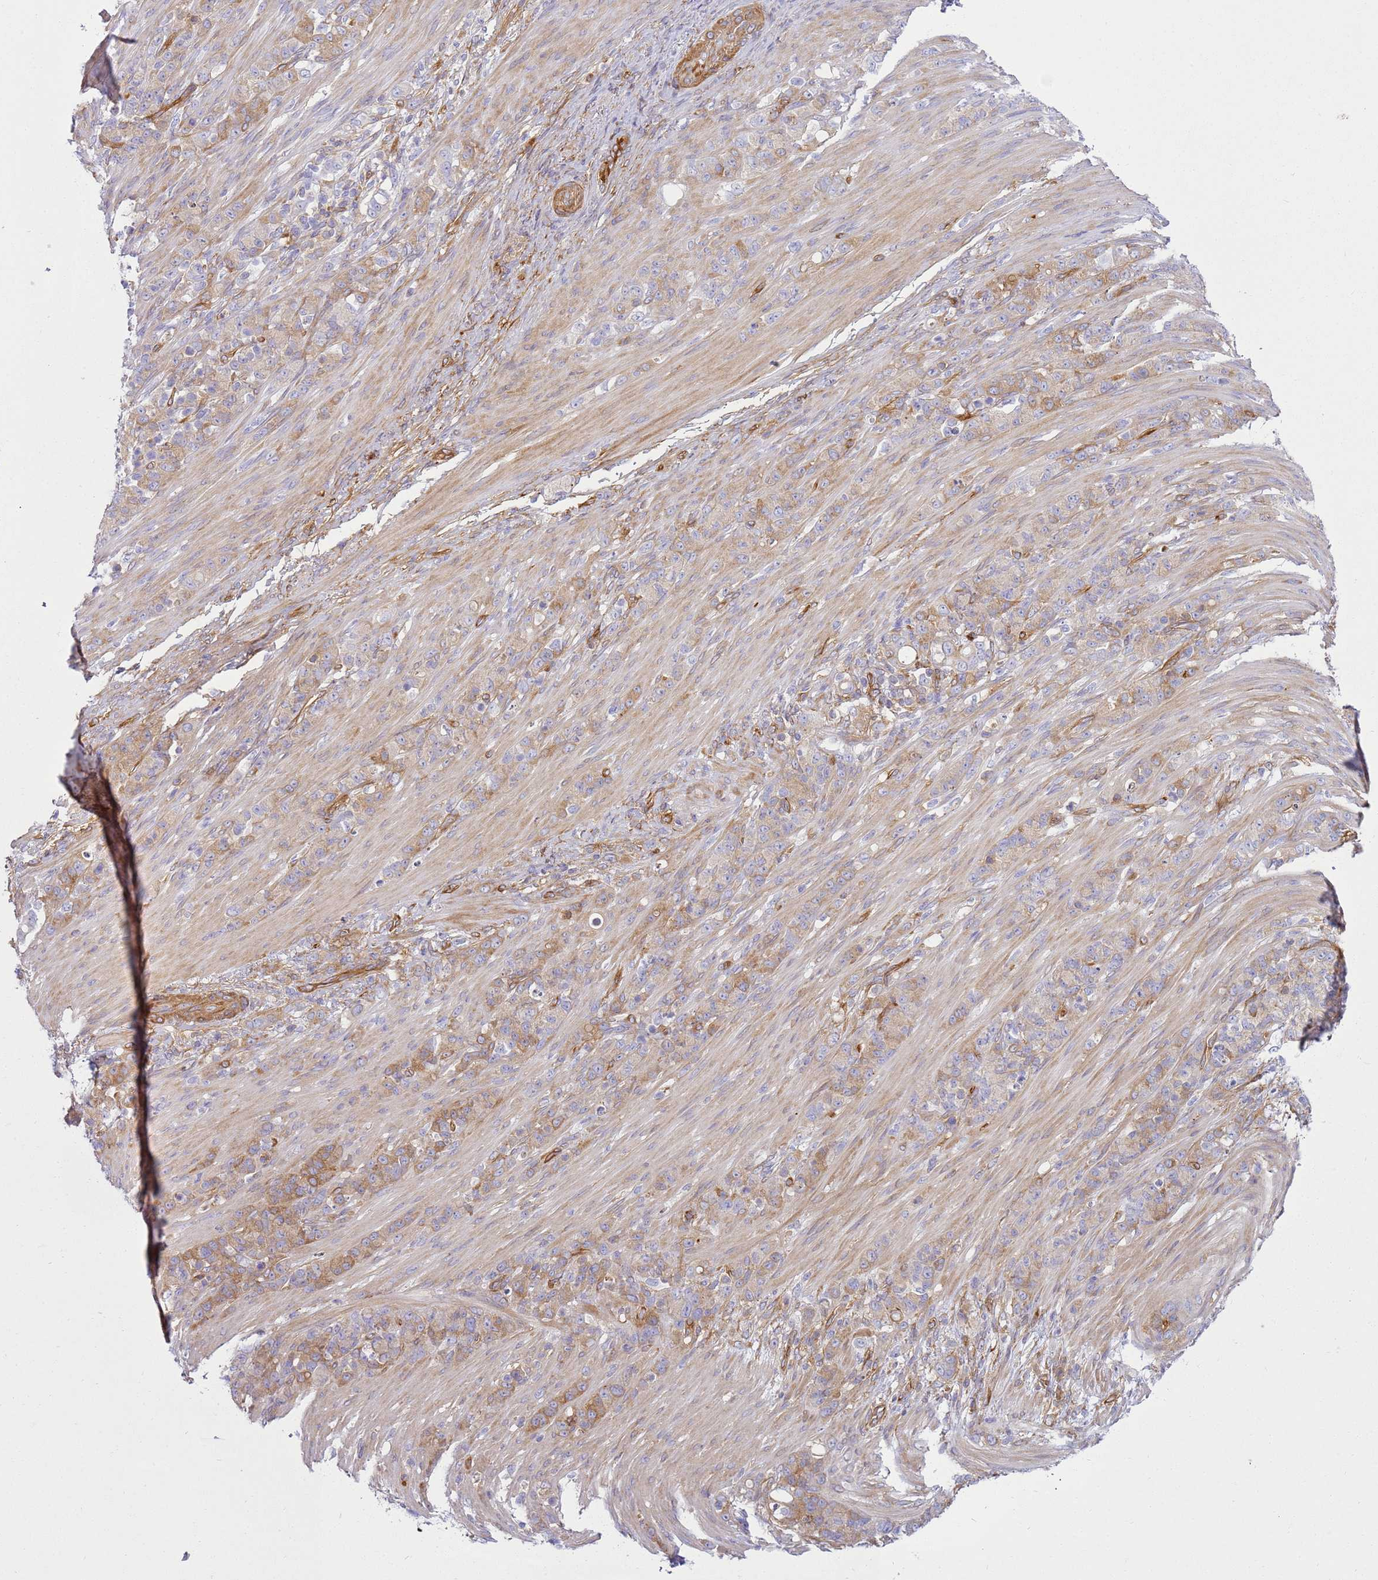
{"staining": {"intensity": "moderate", "quantity": "<25%", "location": "cytoplasmic/membranous"}, "tissue": "stomach cancer", "cell_type": "Tumor cells", "image_type": "cancer", "snomed": [{"axis": "morphology", "description": "Adenocarcinoma, NOS"}, {"axis": "topography", "description": "Stomach"}], "caption": "Immunohistochemical staining of human stomach adenocarcinoma exhibits moderate cytoplasmic/membranous protein expression in about <25% of tumor cells.", "gene": "SNX21", "patient": {"sex": "female", "age": 79}}